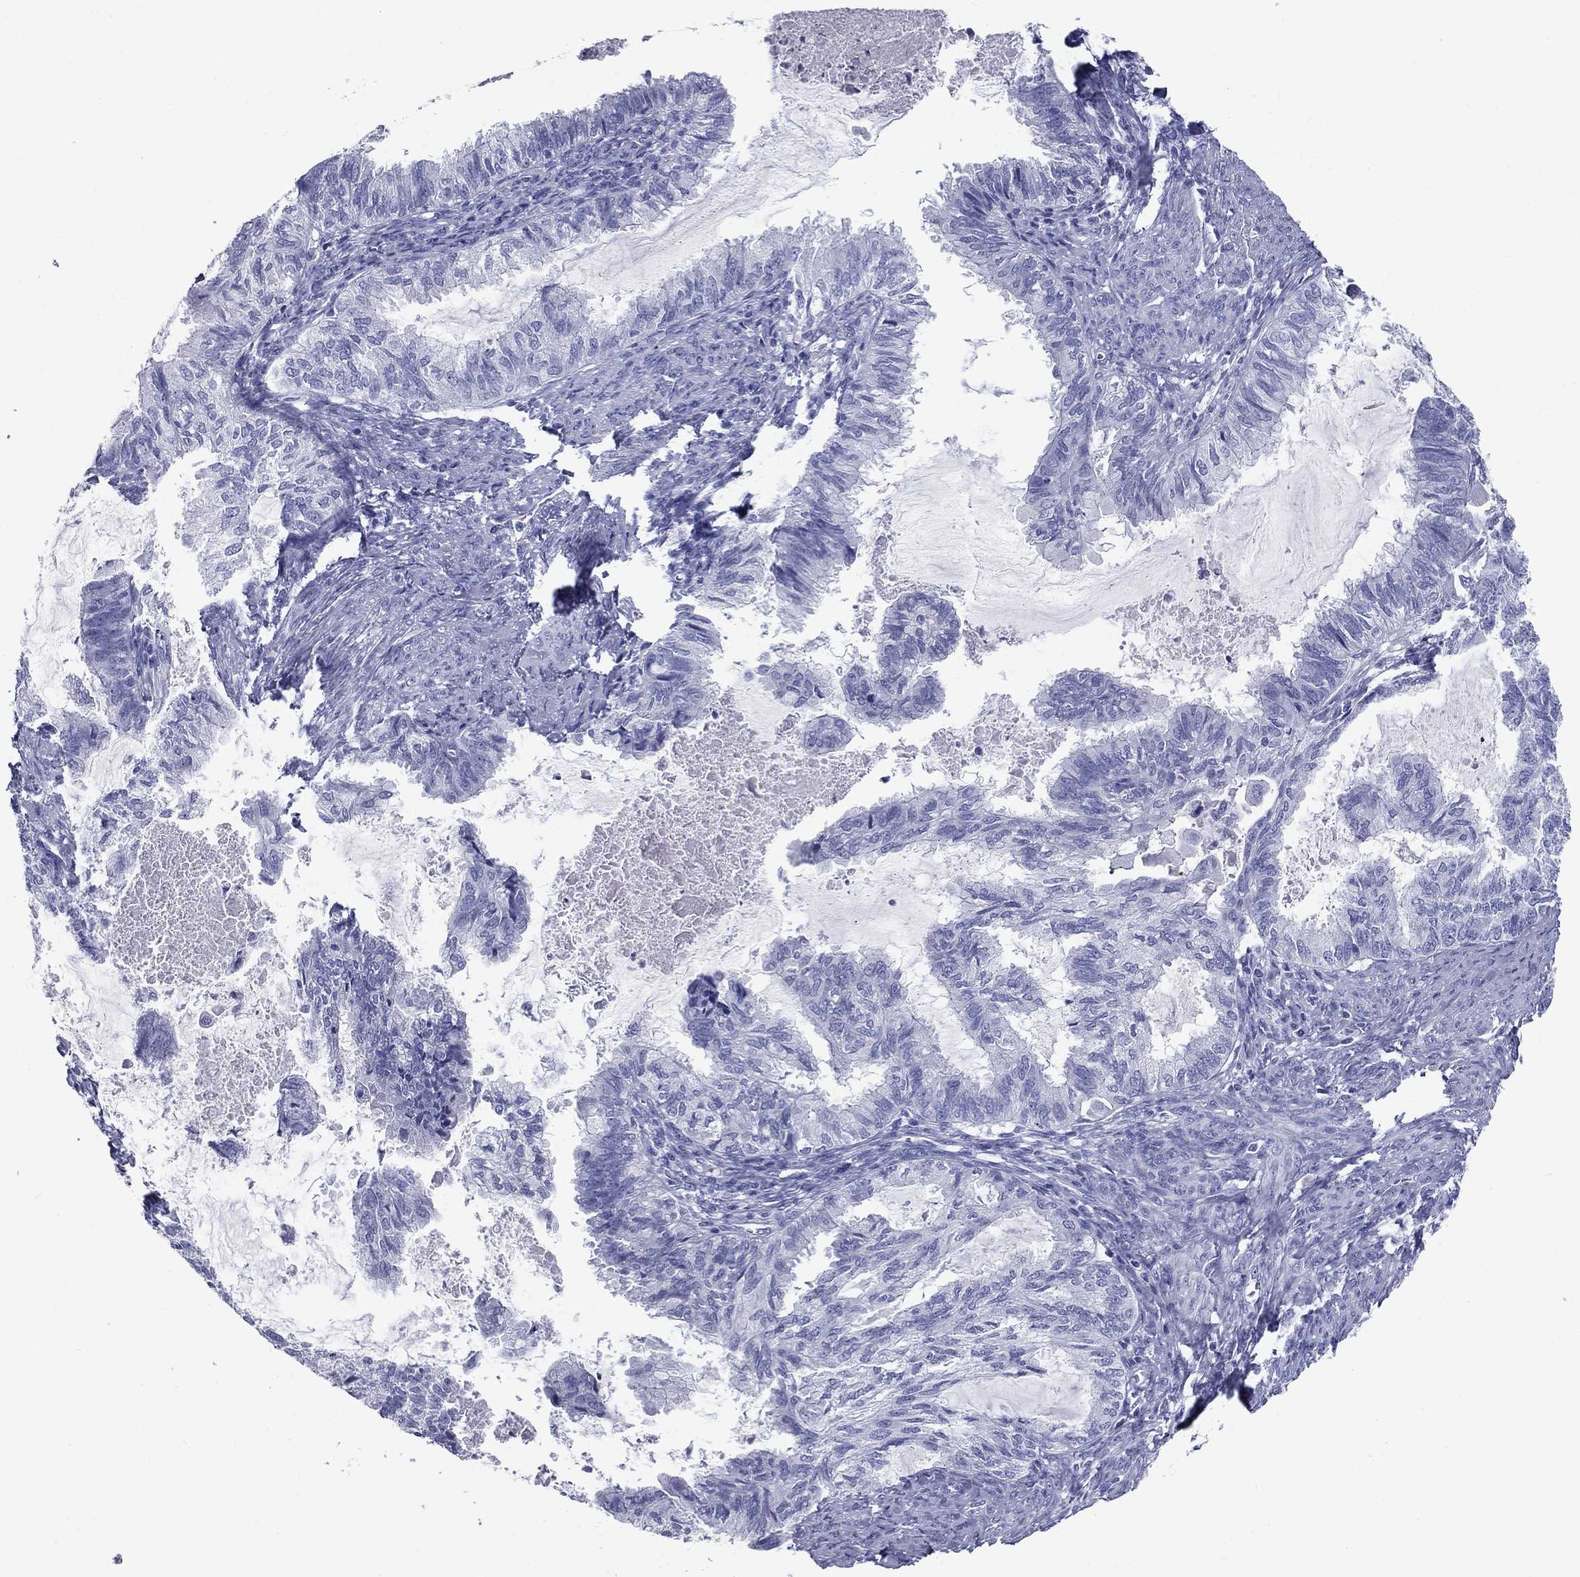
{"staining": {"intensity": "negative", "quantity": "none", "location": "none"}, "tissue": "endometrial cancer", "cell_type": "Tumor cells", "image_type": "cancer", "snomed": [{"axis": "morphology", "description": "Adenocarcinoma, NOS"}, {"axis": "topography", "description": "Endometrium"}], "caption": "Adenocarcinoma (endometrial) stained for a protein using immunohistochemistry (IHC) displays no positivity tumor cells.", "gene": "NPPA", "patient": {"sex": "female", "age": 86}}